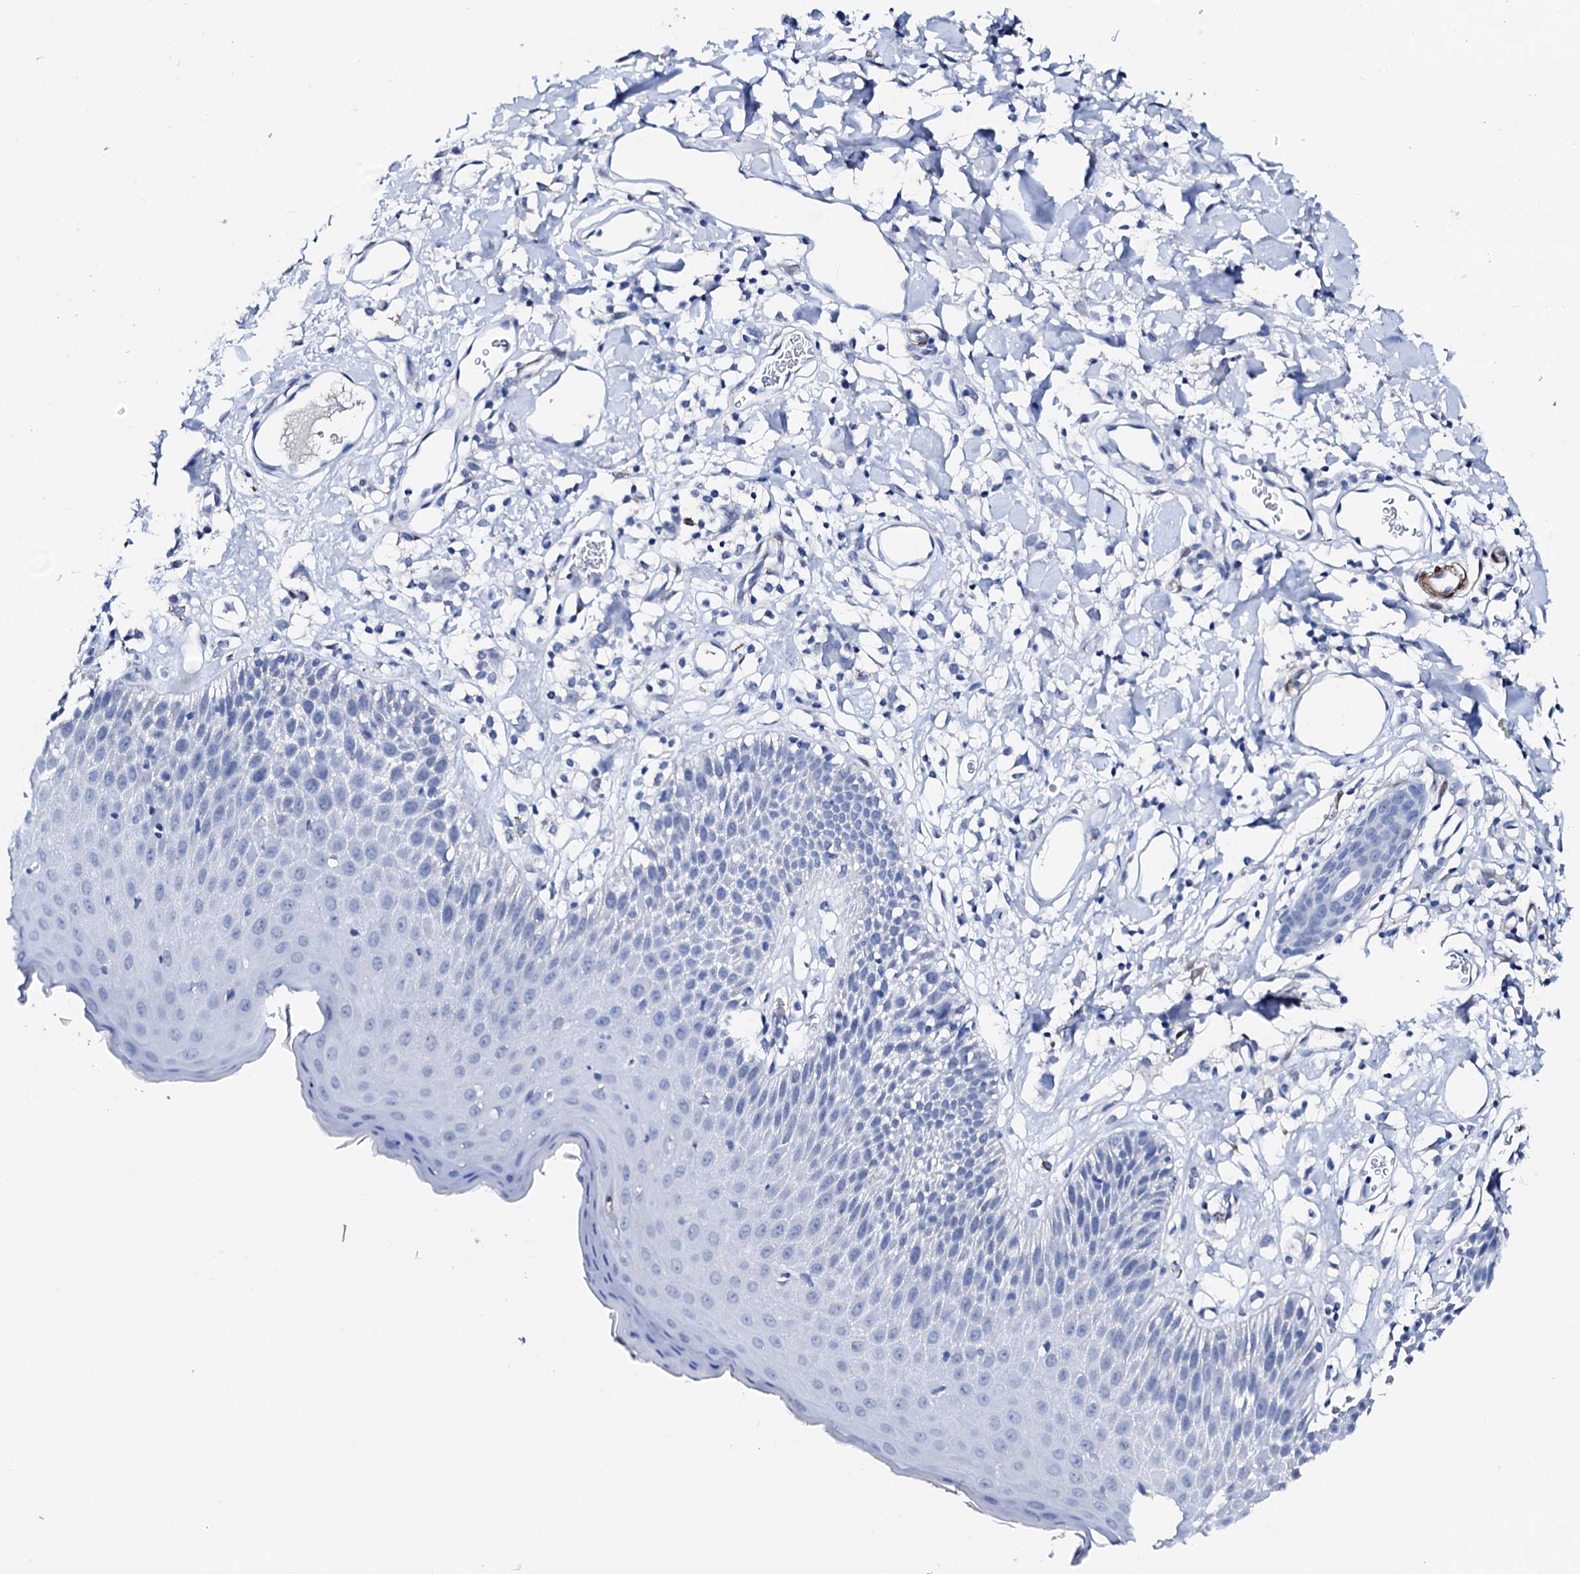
{"staining": {"intensity": "negative", "quantity": "none", "location": "none"}, "tissue": "skin", "cell_type": "Epidermal cells", "image_type": "normal", "snomed": [{"axis": "morphology", "description": "Normal tissue, NOS"}, {"axis": "topography", "description": "Vulva"}], "caption": "DAB immunohistochemical staining of unremarkable human skin demonstrates no significant staining in epidermal cells.", "gene": "NRIP2", "patient": {"sex": "female", "age": 68}}